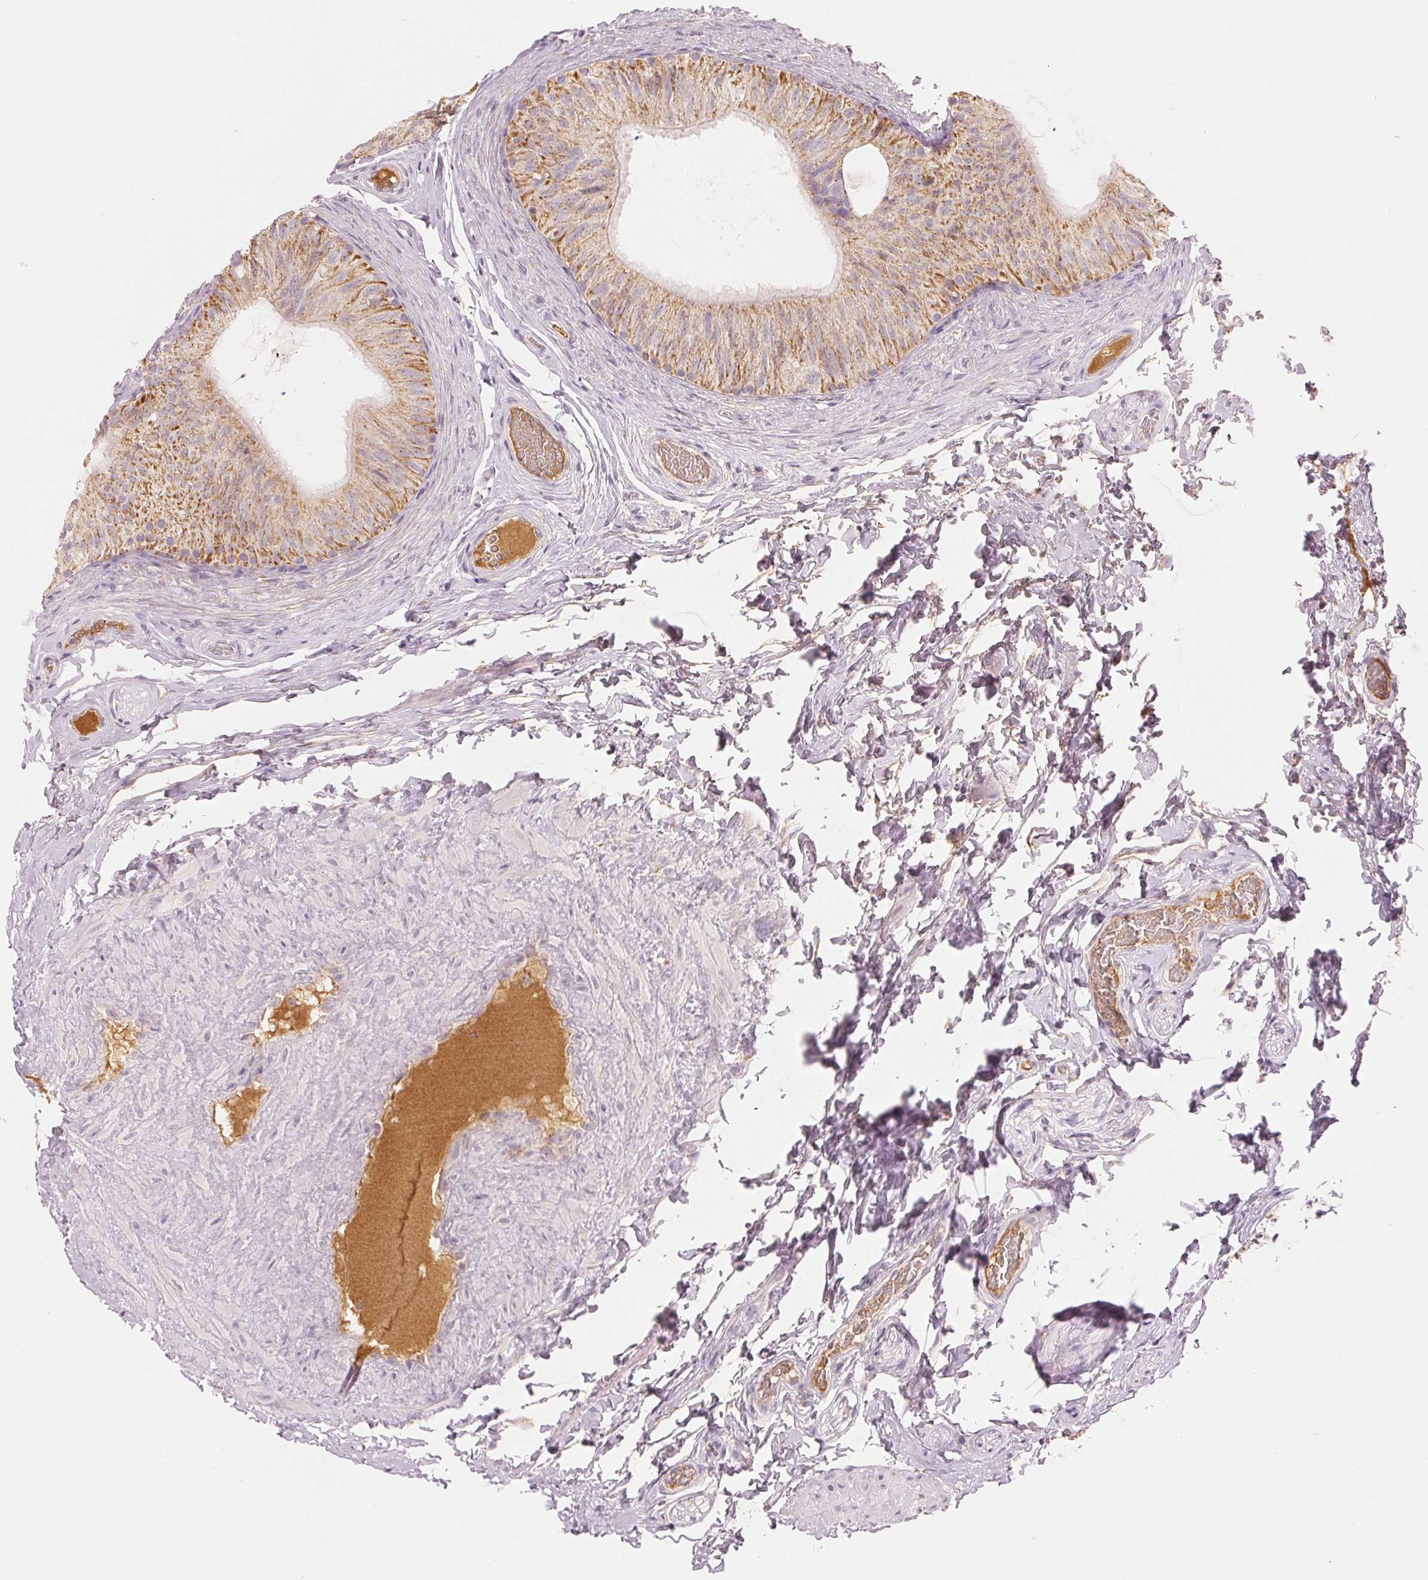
{"staining": {"intensity": "moderate", "quantity": ">75%", "location": "cytoplasmic/membranous"}, "tissue": "epididymis", "cell_type": "Glandular cells", "image_type": "normal", "snomed": [{"axis": "morphology", "description": "Normal tissue, NOS"}, {"axis": "topography", "description": "Epididymis, spermatic cord, NOS"}, {"axis": "topography", "description": "Epididymis"}], "caption": "Normal epididymis demonstrates moderate cytoplasmic/membranous positivity in about >75% of glandular cells, visualized by immunohistochemistry. (IHC, brightfield microscopy, high magnification).", "gene": "RMDN2", "patient": {"sex": "male", "age": 31}}